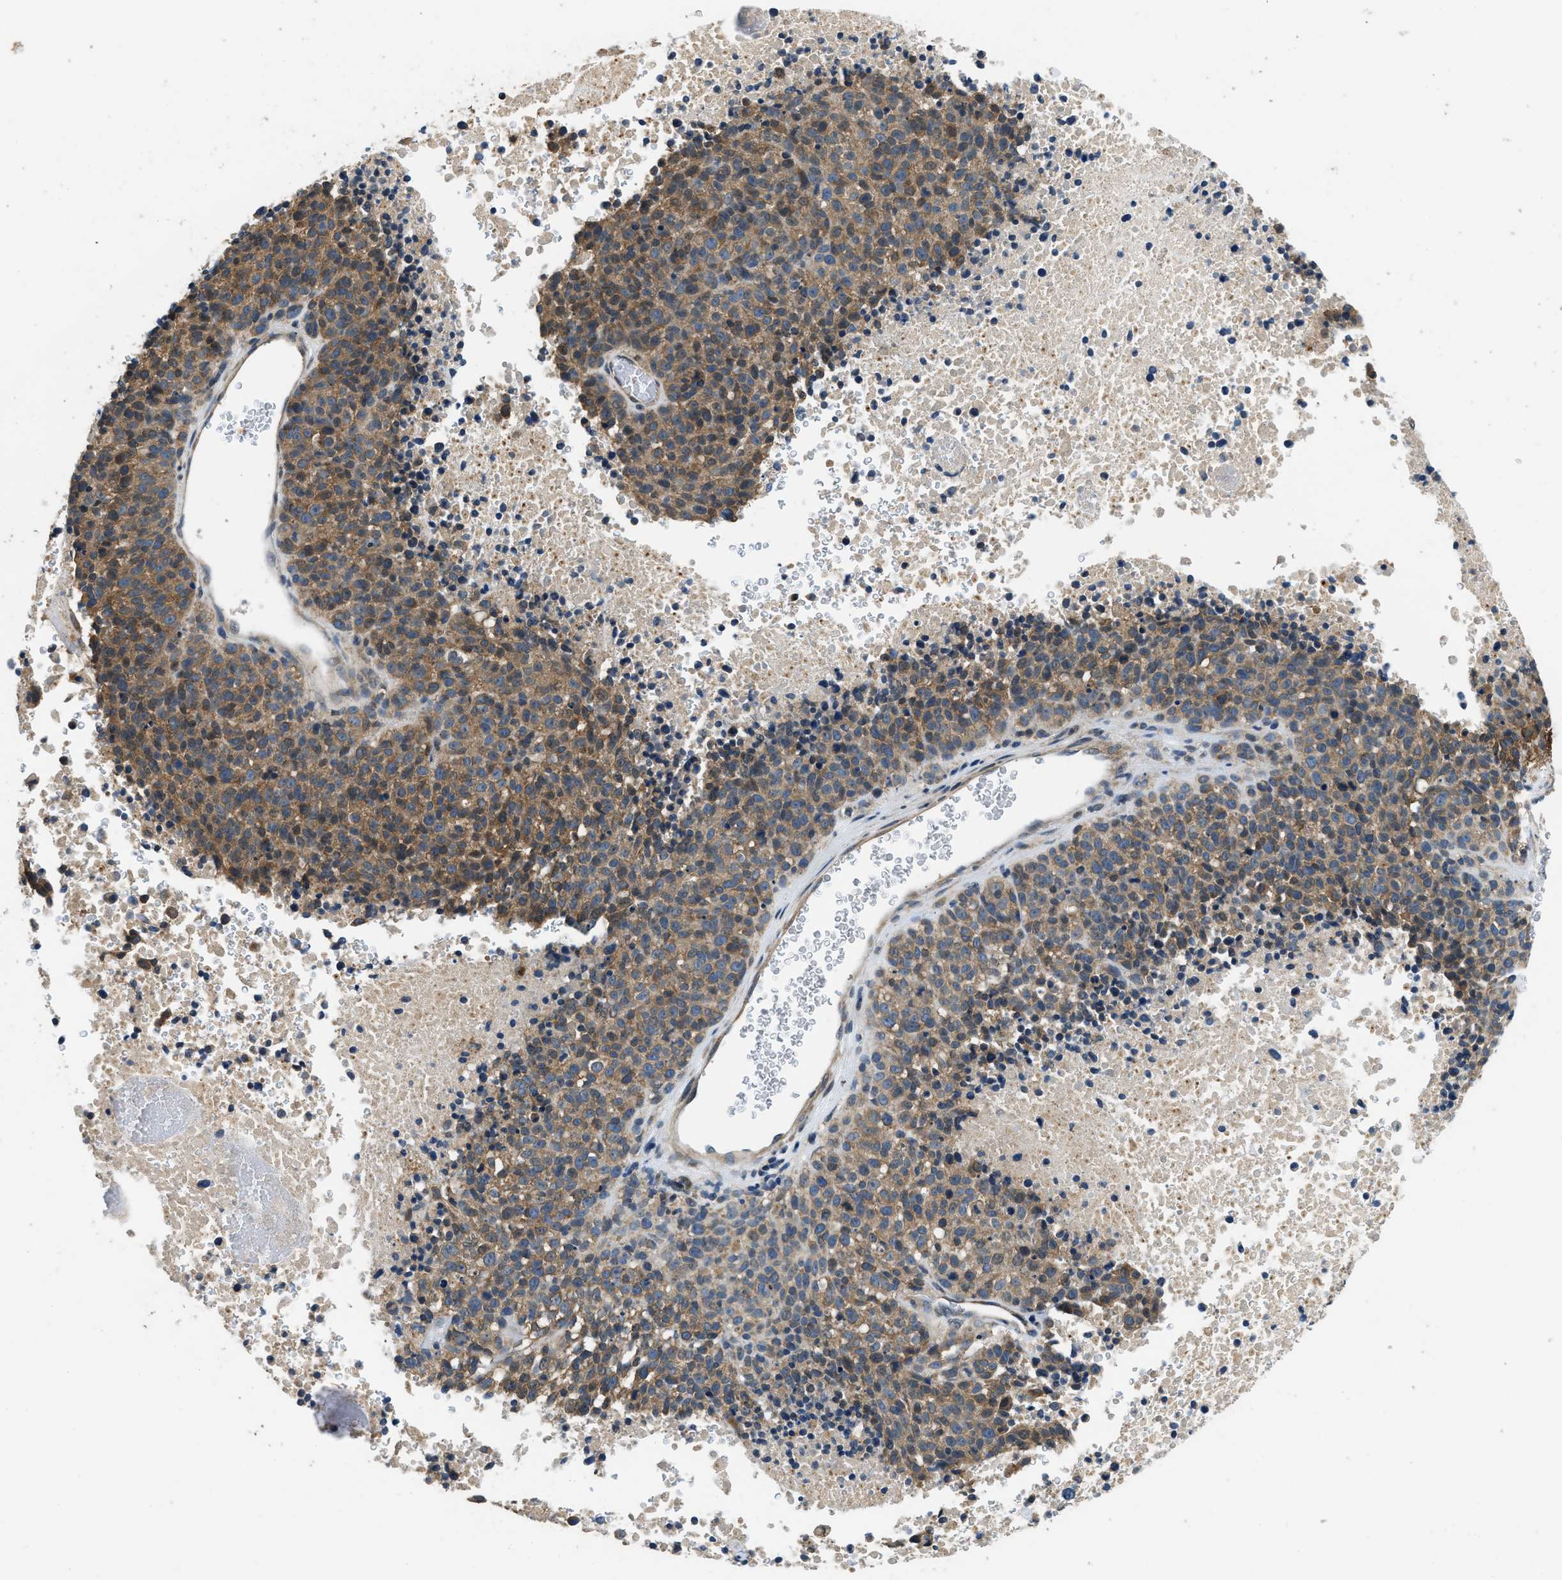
{"staining": {"intensity": "moderate", "quantity": ">75%", "location": "cytoplasmic/membranous"}, "tissue": "melanoma", "cell_type": "Tumor cells", "image_type": "cancer", "snomed": [{"axis": "morphology", "description": "Malignant melanoma, Metastatic site"}, {"axis": "topography", "description": "Cerebral cortex"}], "caption": "High-power microscopy captured an immunohistochemistry (IHC) photomicrograph of malignant melanoma (metastatic site), revealing moderate cytoplasmic/membranous expression in approximately >75% of tumor cells.", "gene": "SSH2", "patient": {"sex": "female", "age": 52}}